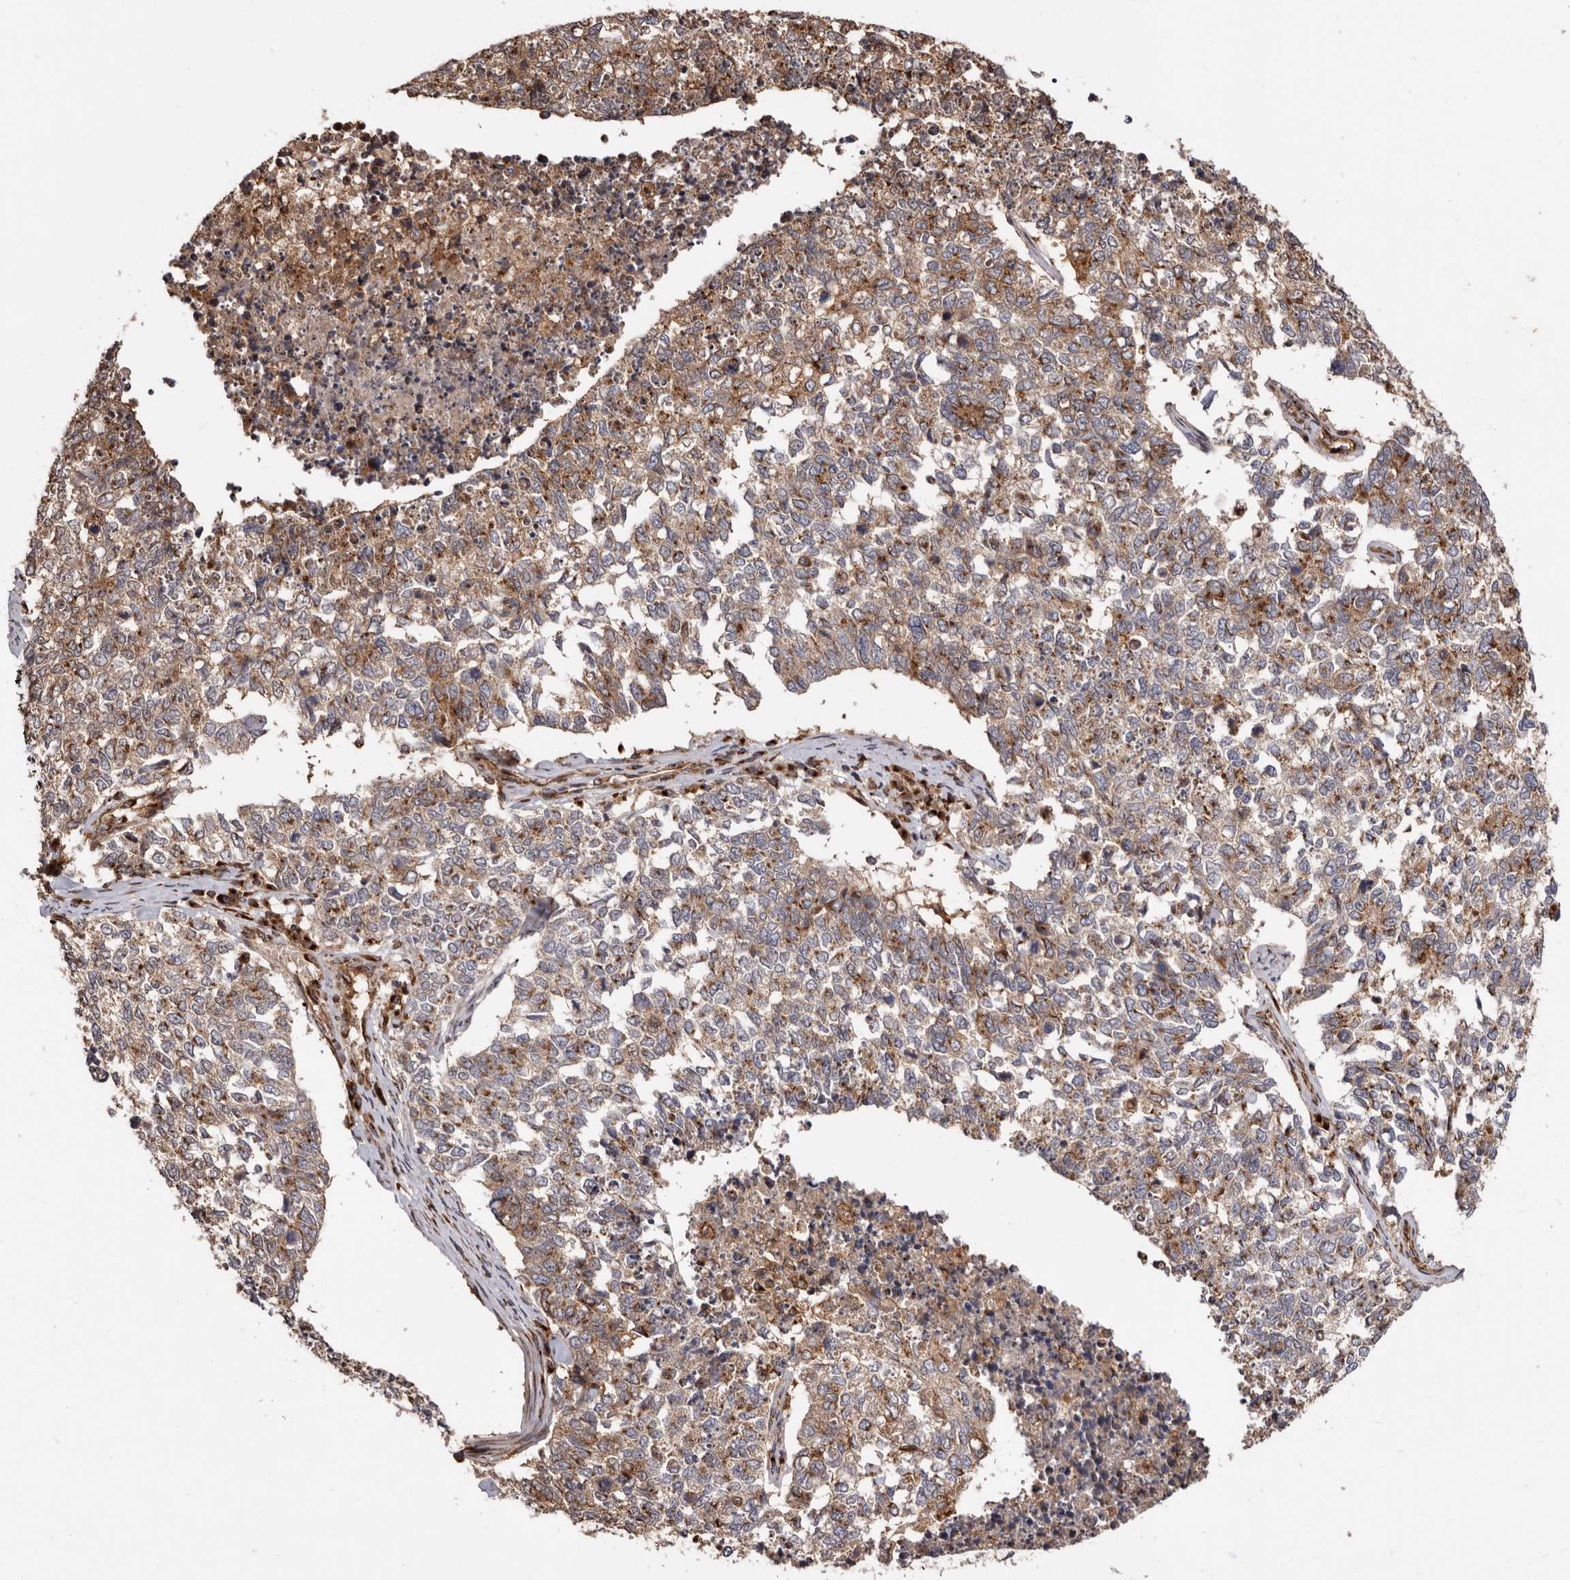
{"staining": {"intensity": "moderate", "quantity": ">75%", "location": "cytoplasmic/membranous"}, "tissue": "cervical cancer", "cell_type": "Tumor cells", "image_type": "cancer", "snomed": [{"axis": "morphology", "description": "Squamous cell carcinoma, NOS"}, {"axis": "topography", "description": "Cervix"}], "caption": "Cervical cancer (squamous cell carcinoma) tissue reveals moderate cytoplasmic/membranous expression in approximately >75% of tumor cells, visualized by immunohistochemistry. (IHC, brightfield microscopy, high magnification).", "gene": "GPR27", "patient": {"sex": "female", "age": 63}}